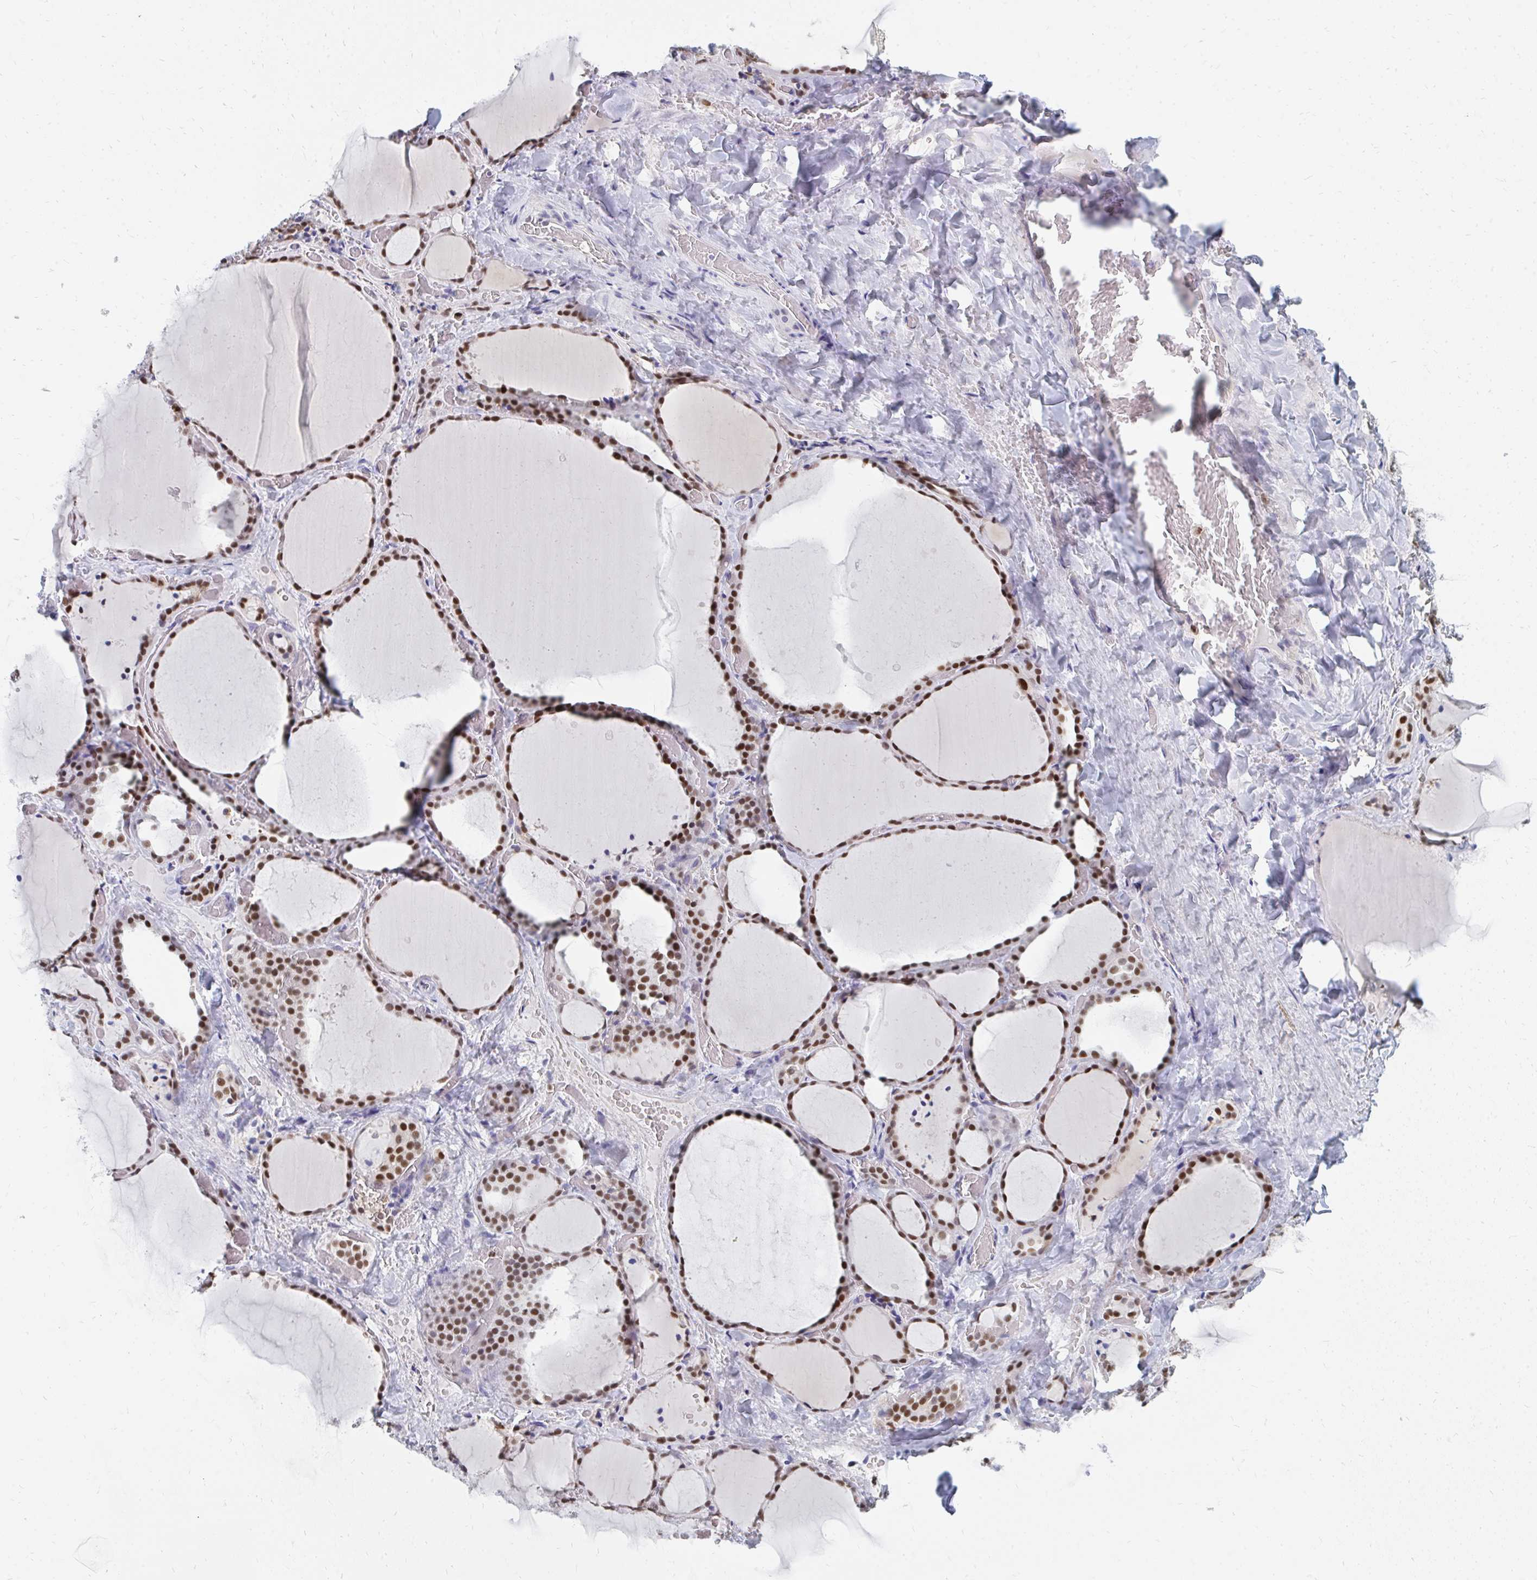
{"staining": {"intensity": "moderate", "quantity": ">75%", "location": "nuclear"}, "tissue": "thyroid gland", "cell_type": "Glandular cells", "image_type": "normal", "snomed": [{"axis": "morphology", "description": "Normal tissue, NOS"}, {"axis": "topography", "description": "Thyroid gland"}], "caption": "This histopathology image demonstrates normal thyroid gland stained with immunohistochemistry to label a protein in brown. The nuclear of glandular cells show moderate positivity for the protein. Nuclei are counter-stained blue.", "gene": "PLK3", "patient": {"sex": "female", "age": 36}}